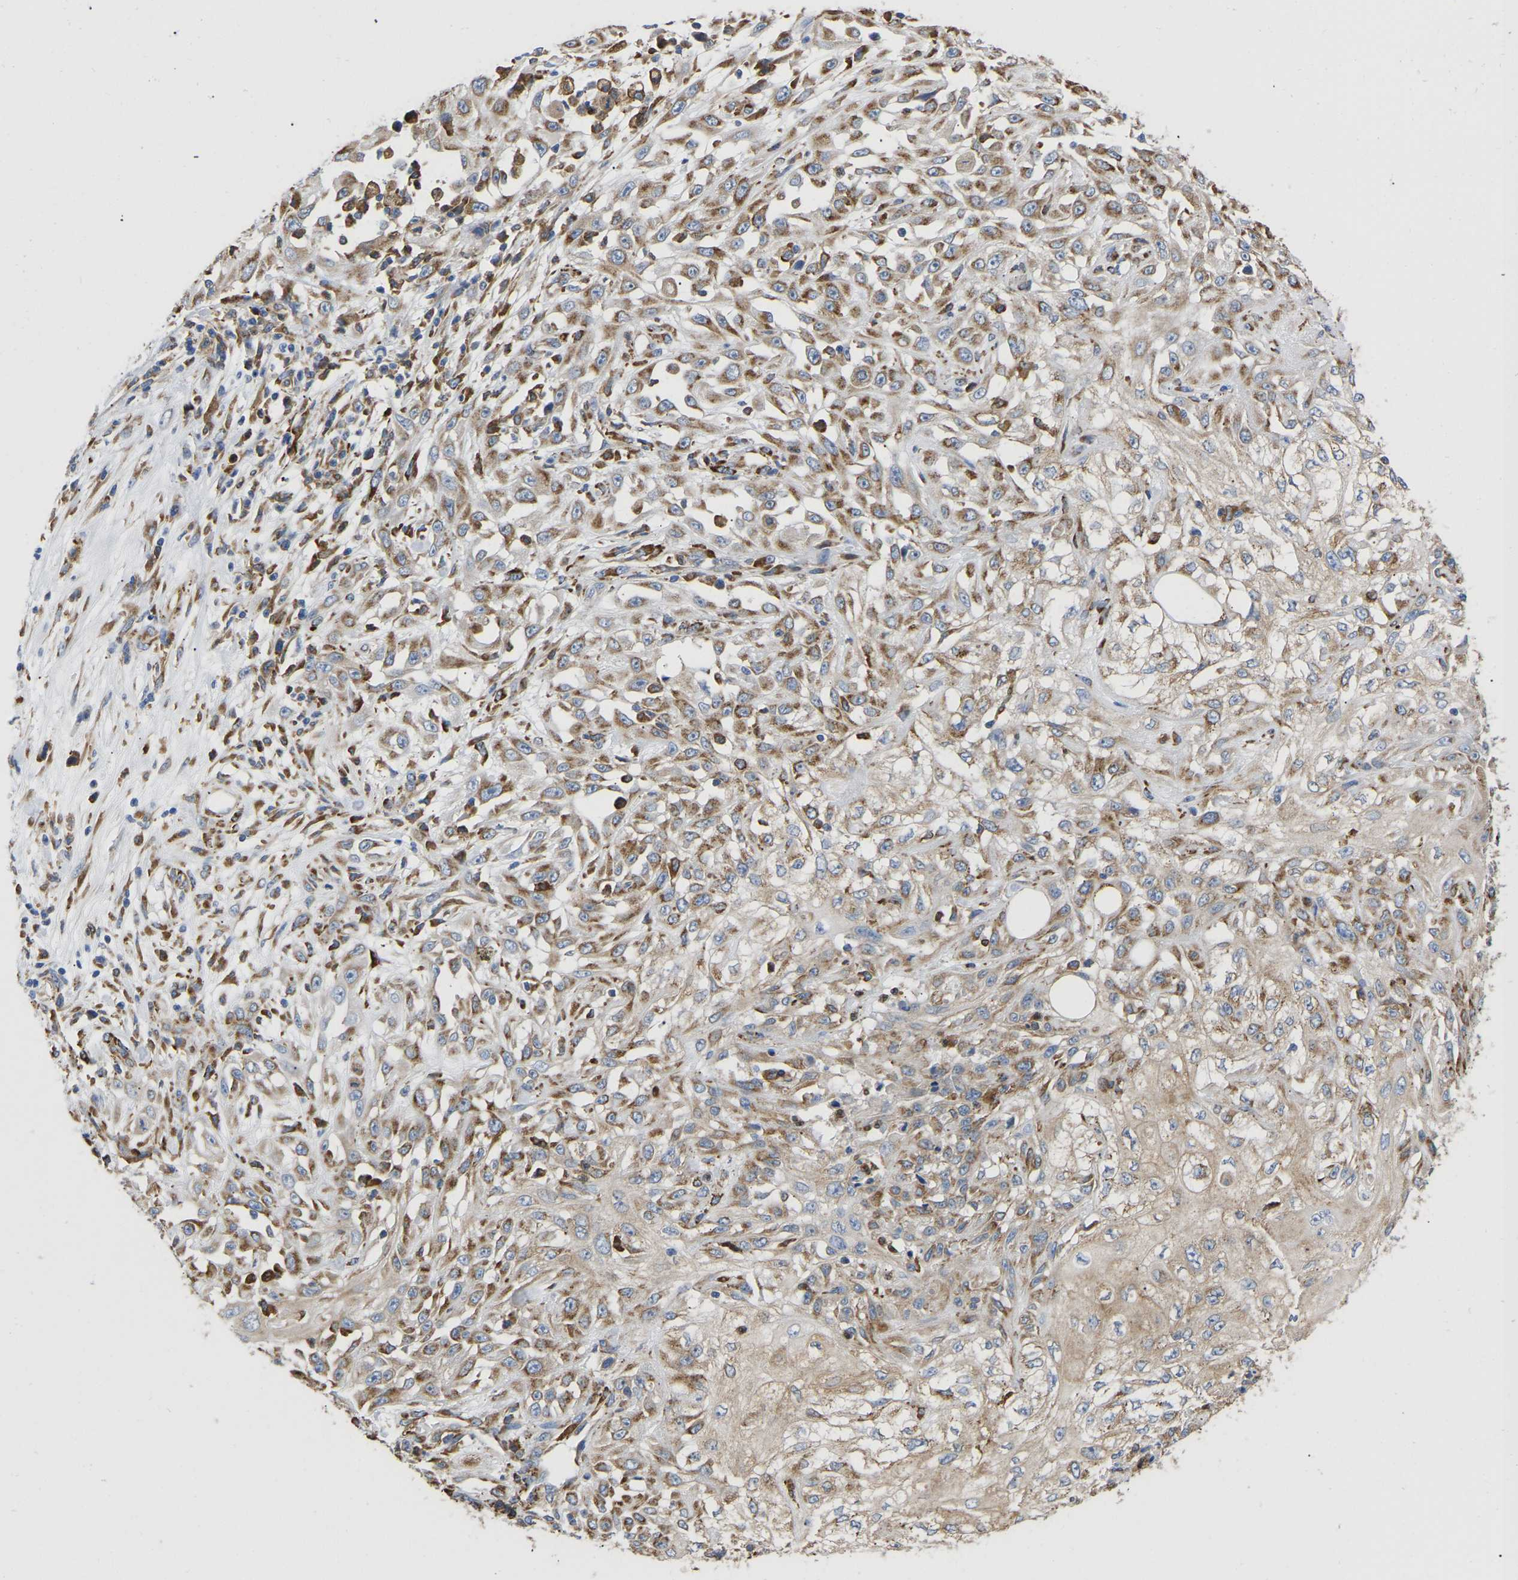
{"staining": {"intensity": "moderate", "quantity": ">75%", "location": "cytoplasmic/membranous"}, "tissue": "skin cancer", "cell_type": "Tumor cells", "image_type": "cancer", "snomed": [{"axis": "morphology", "description": "Squamous cell carcinoma, NOS"}, {"axis": "morphology", "description": "Squamous cell carcinoma, metastatic, NOS"}, {"axis": "topography", "description": "Skin"}, {"axis": "topography", "description": "Lymph node"}], "caption": "The micrograph exhibits staining of skin cancer (metastatic squamous cell carcinoma), revealing moderate cytoplasmic/membranous protein expression (brown color) within tumor cells.", "gene": "P4HB", "patient": {"sex": "male", "age": 75}}